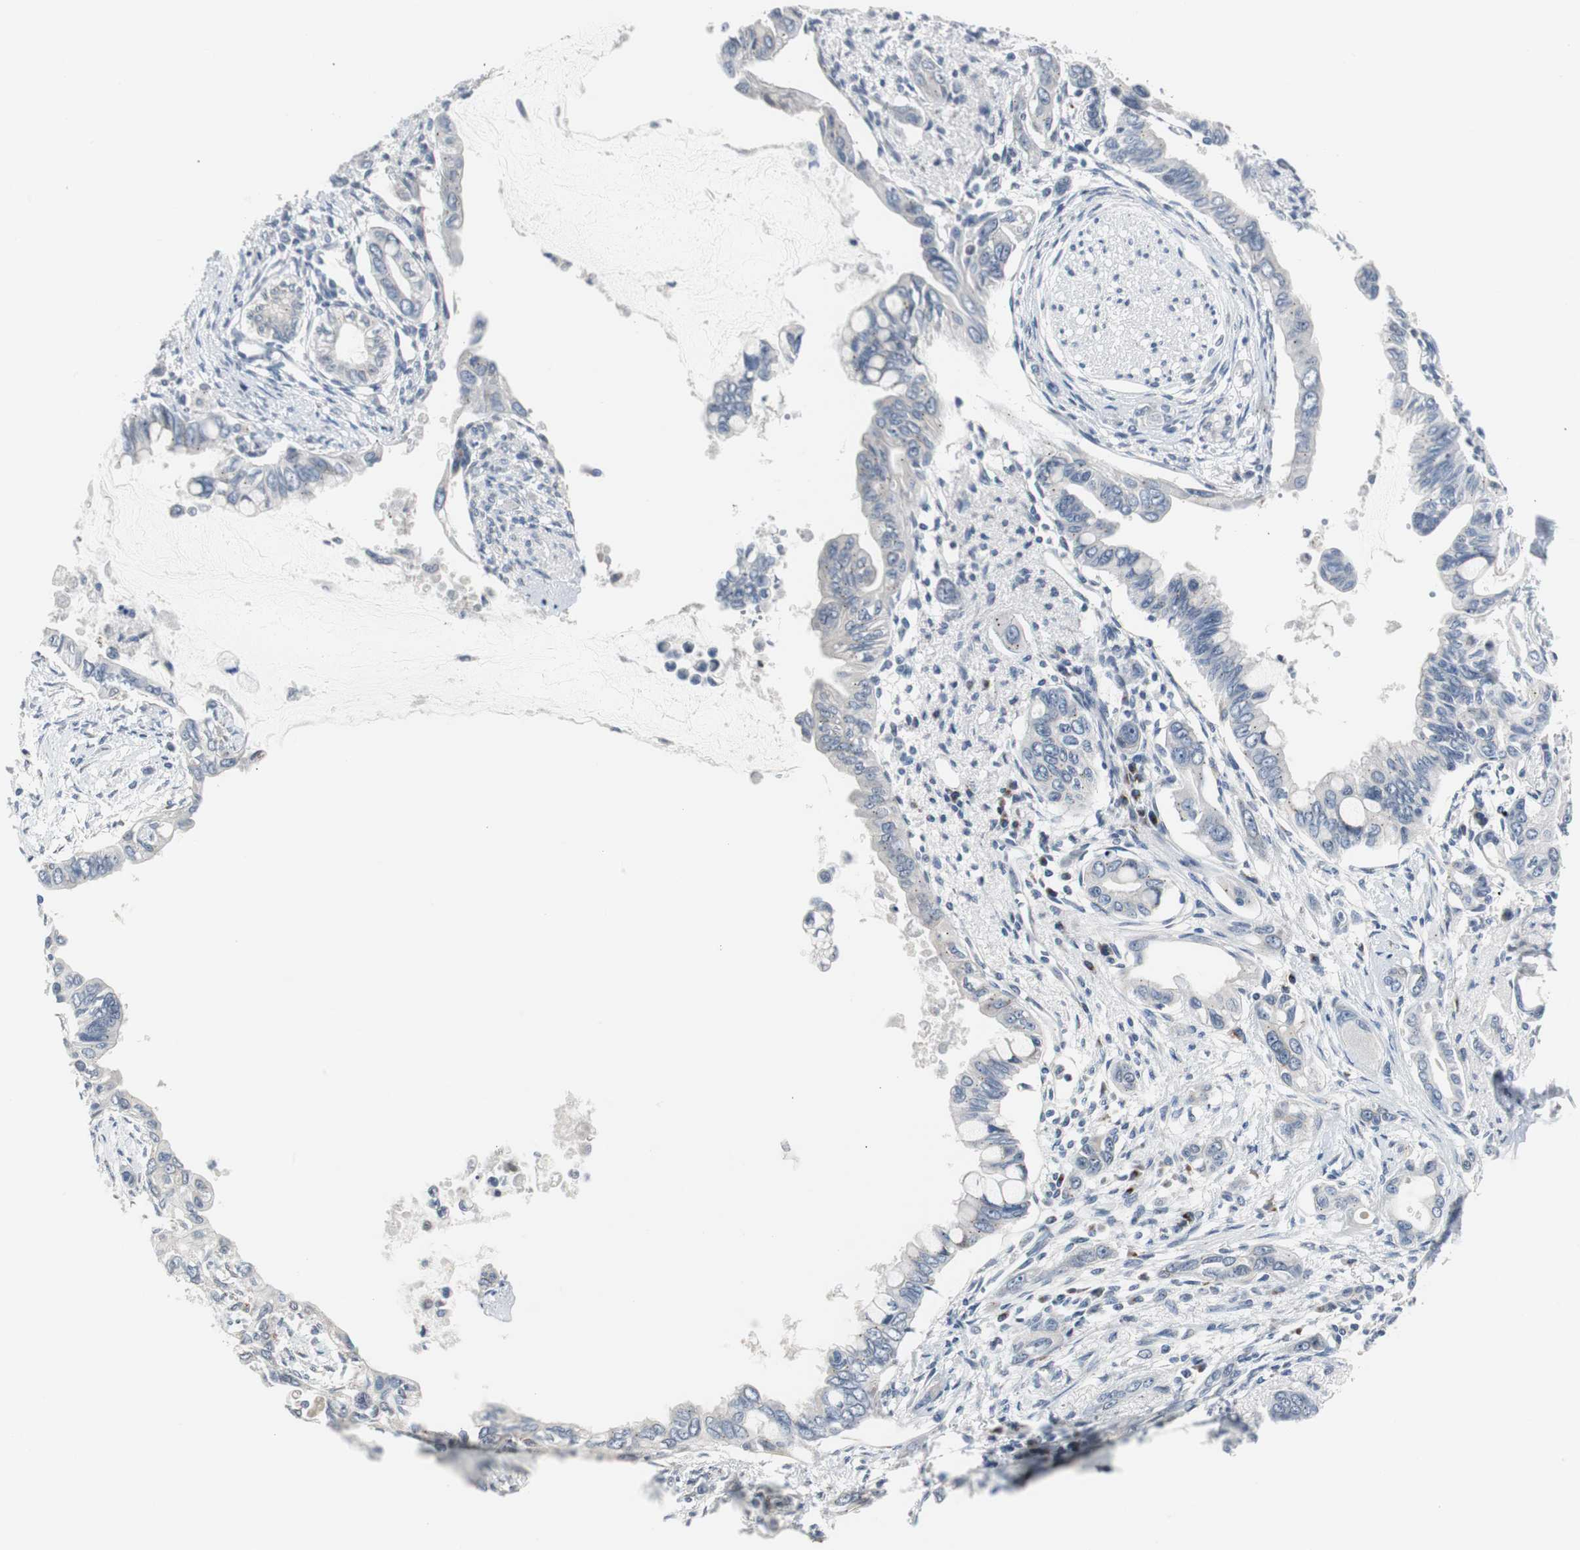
{"staining": {"intensity": "negative", "quantity": "none", "location": "none"}, "tissue": "pancreatic cancer", "cell_type": "Tumor cells", "image_type": "cancer", "snomed": [{"axis": "morphology", "description": "Adenocarcinoma, NOS"}, {"axis": "topography", "description": "Pancreas"}], "caption": "The image exhibits no significant positivity in tumor cells of adenocarcinoma (pancreatic).", "gene": "SOX30", "patient": {"sex": "female", "age": 60}}